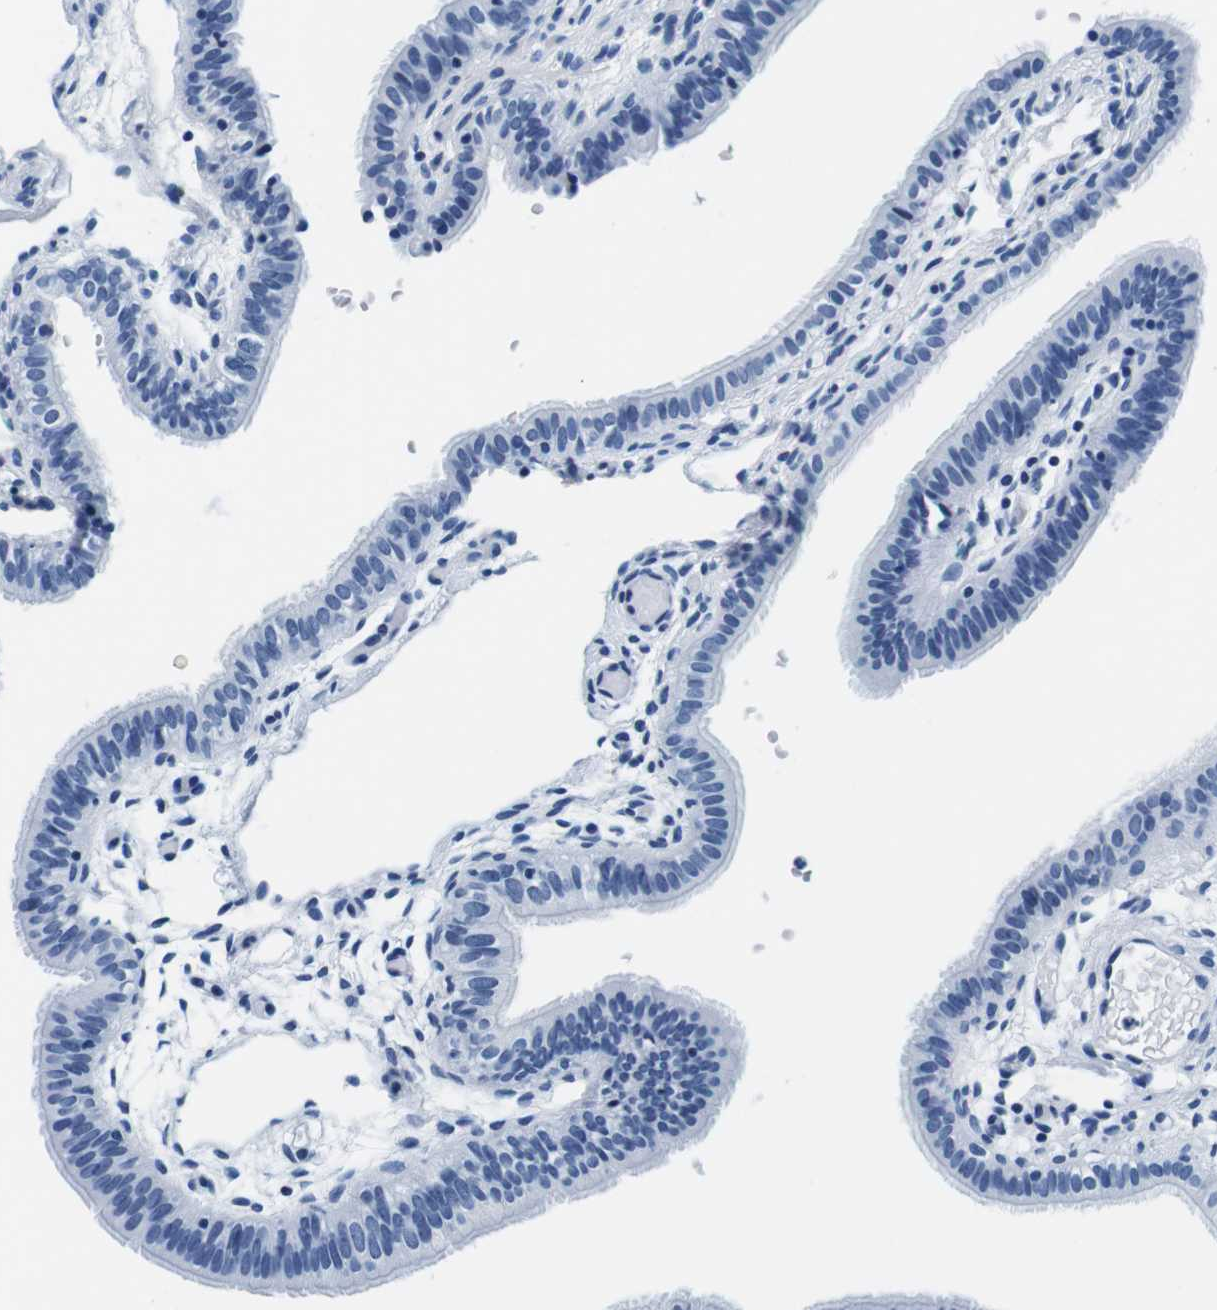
{"staining": {"intensity": "negative", "quantity": "none", "location": "none"}, "tissue": "fallopian tube", "cell_type": "Glandular cells", "image_type": "normal", "snomed": [{"axis": "morphology", "description": "Normal tissue, NOS"}, {"axis": "morphology", "description": "Dermoid, NOS"}, {"axis": "topography", "description": "Fallopian tube"}], "caption": "Glandular cells are negative for protein expression in unremarkable human fallopian tube. Brightfield microscopy of IHC stained with DAB (brown) and hematoxylin (blue), captured at high magnification.", "gene": "ELANE", "patient": {"sex": "female", "age": 33}}